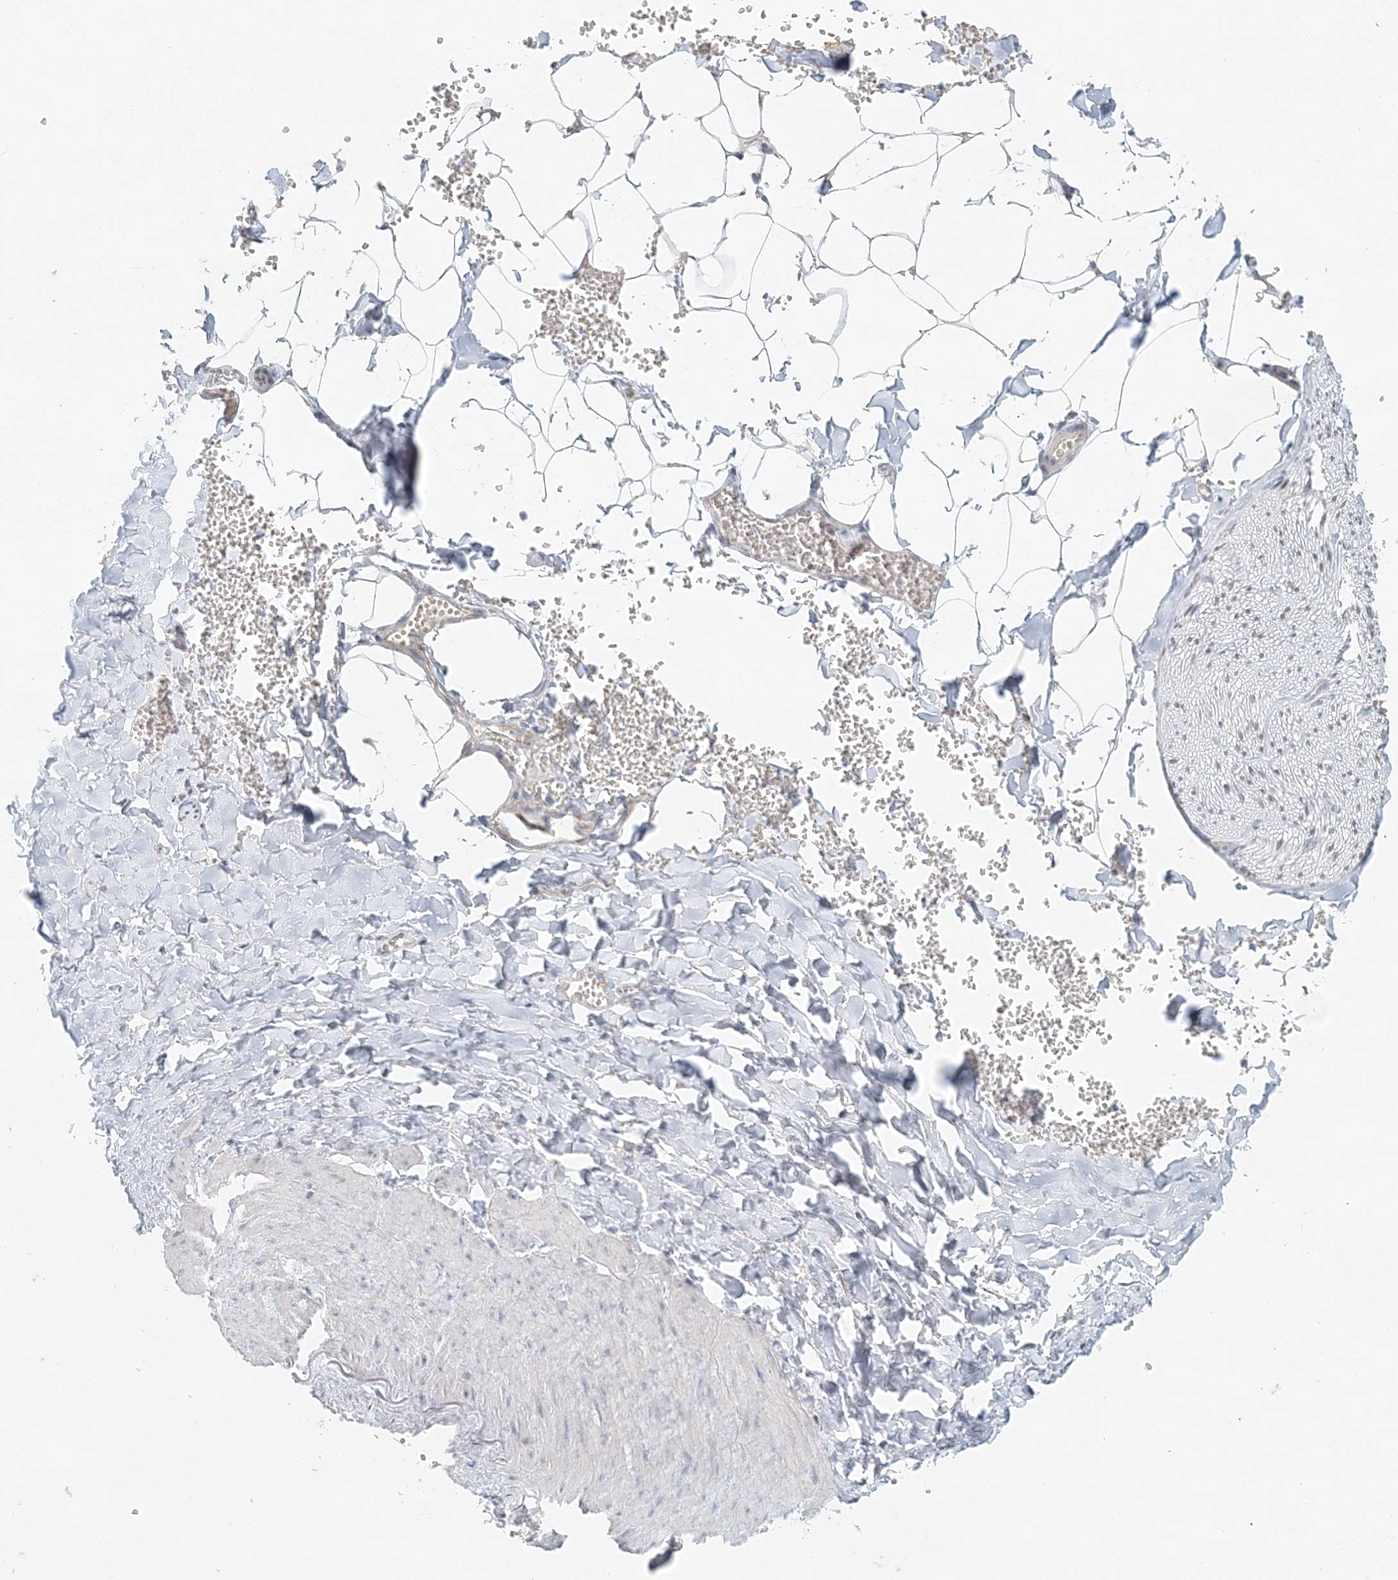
{"staining": {"intensity": "negative", "quantity": "none", "location": "none"}, "tissue": "adipose tissue", "cell_type": "Adipocytes", "image_type": "normal", "snomed": [{"axis": "morphology", "description": "Normal tissue, NOS"}, {"axis": "topography", "description": "Gallbladder"}, {"axis": "topography", "description": "Peripheral nerve tissue"}], "caption": "Adipocytes are negative for protein expression in benign human adipose tissue. (DAB immunohistochemistry, high magnification).", "gene": "STK11IP", "patient": {"sex": "male", "age": 38}}